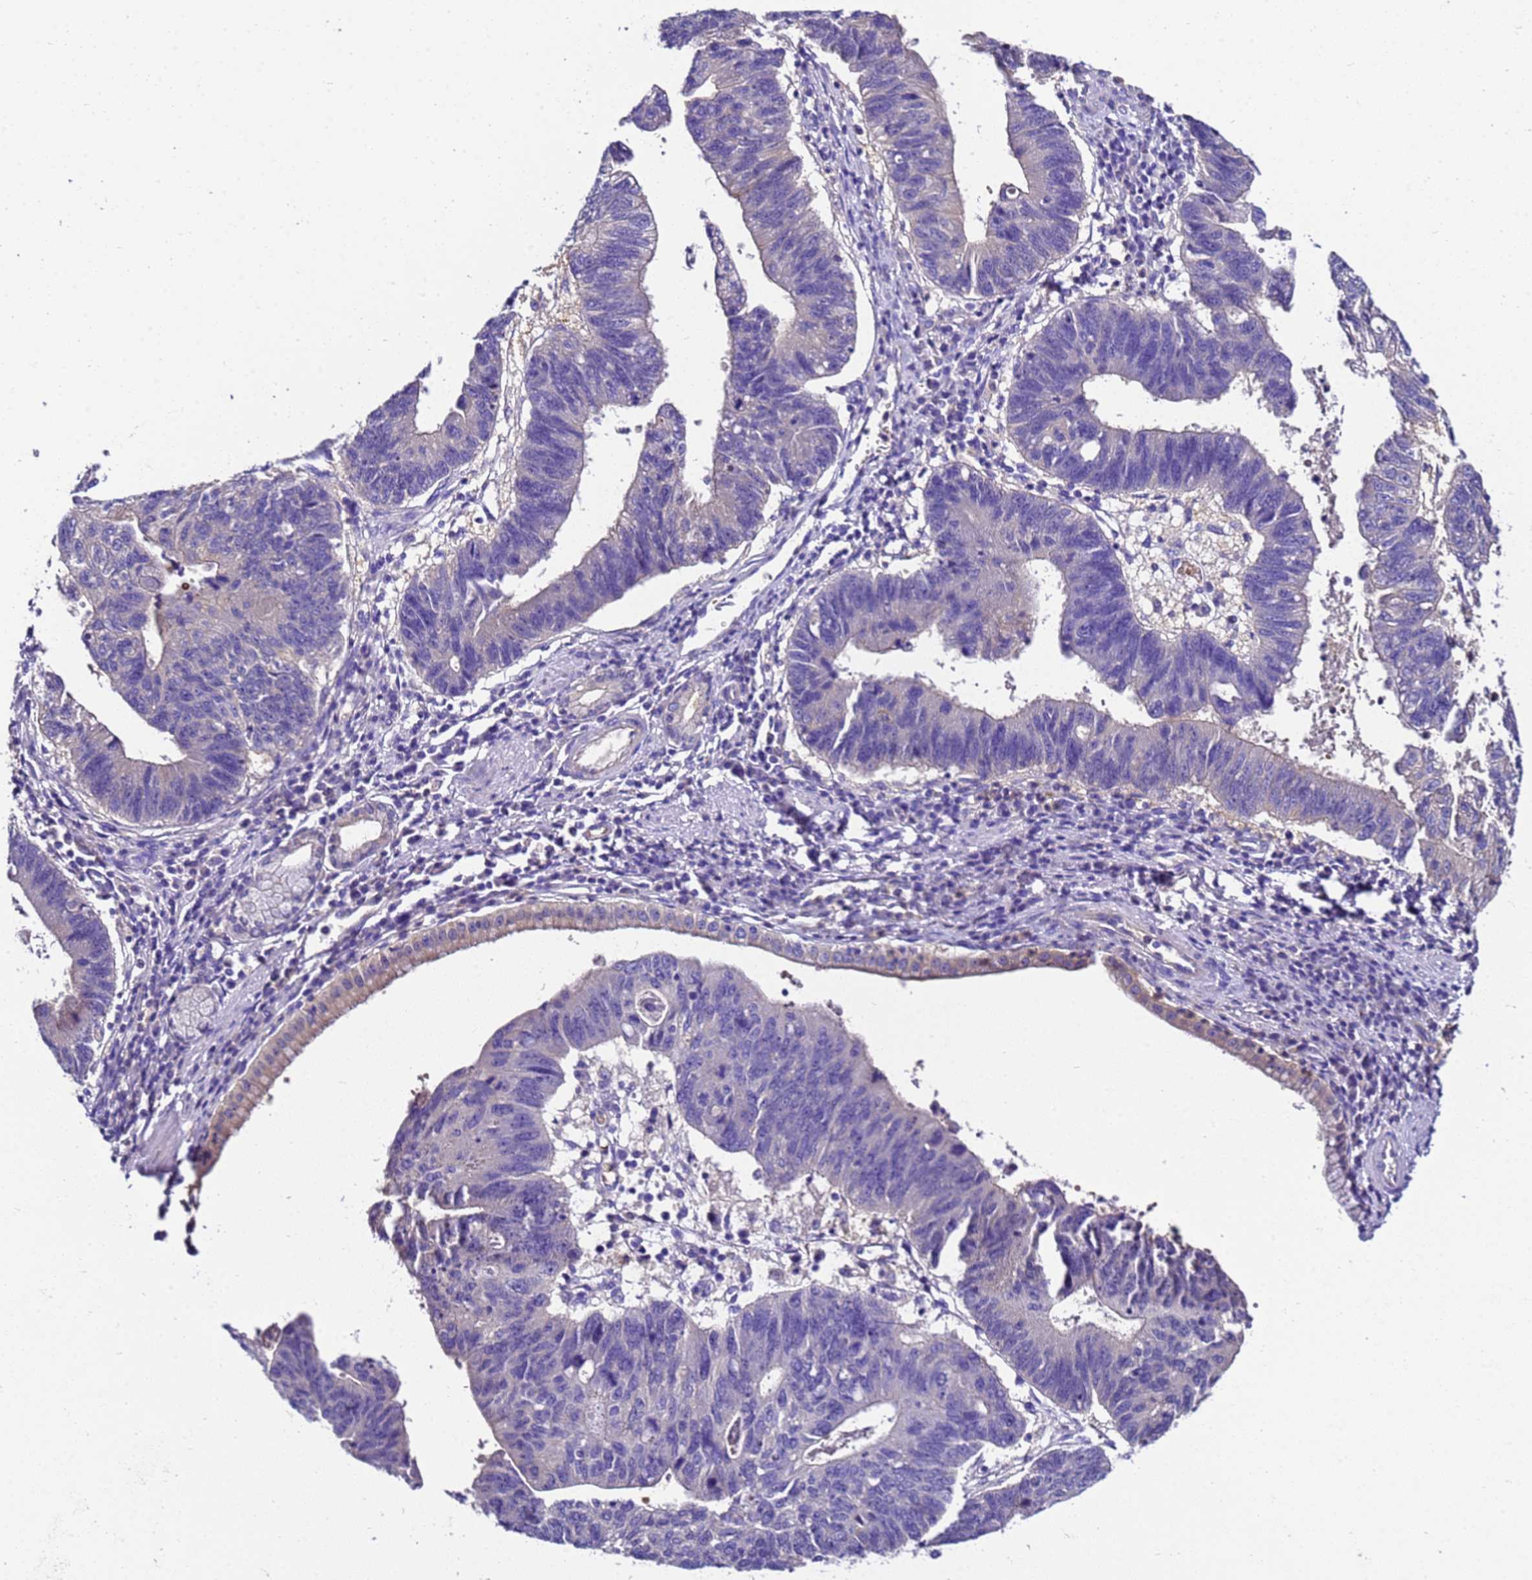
{"staining": {"intensity": "negative", "quantity": "none", "location": "none"}, "tissue": "stomach cancer", "cell_type": "Tumor cells", "image_type": "cancer", "snomed": [{"axis": "morphology", "description": "Adenocarcinoma, NOS"}, {"axis": "topography", "description": "Stomach"}], "caption": "An IHC photomicrograph of stomach adenocarcinoma is shown. There is no staining in tumor cells of stomach adenocarcinoma.", "gene": "UGT2A1", "patient": {"sex": "male", "age": 59}}